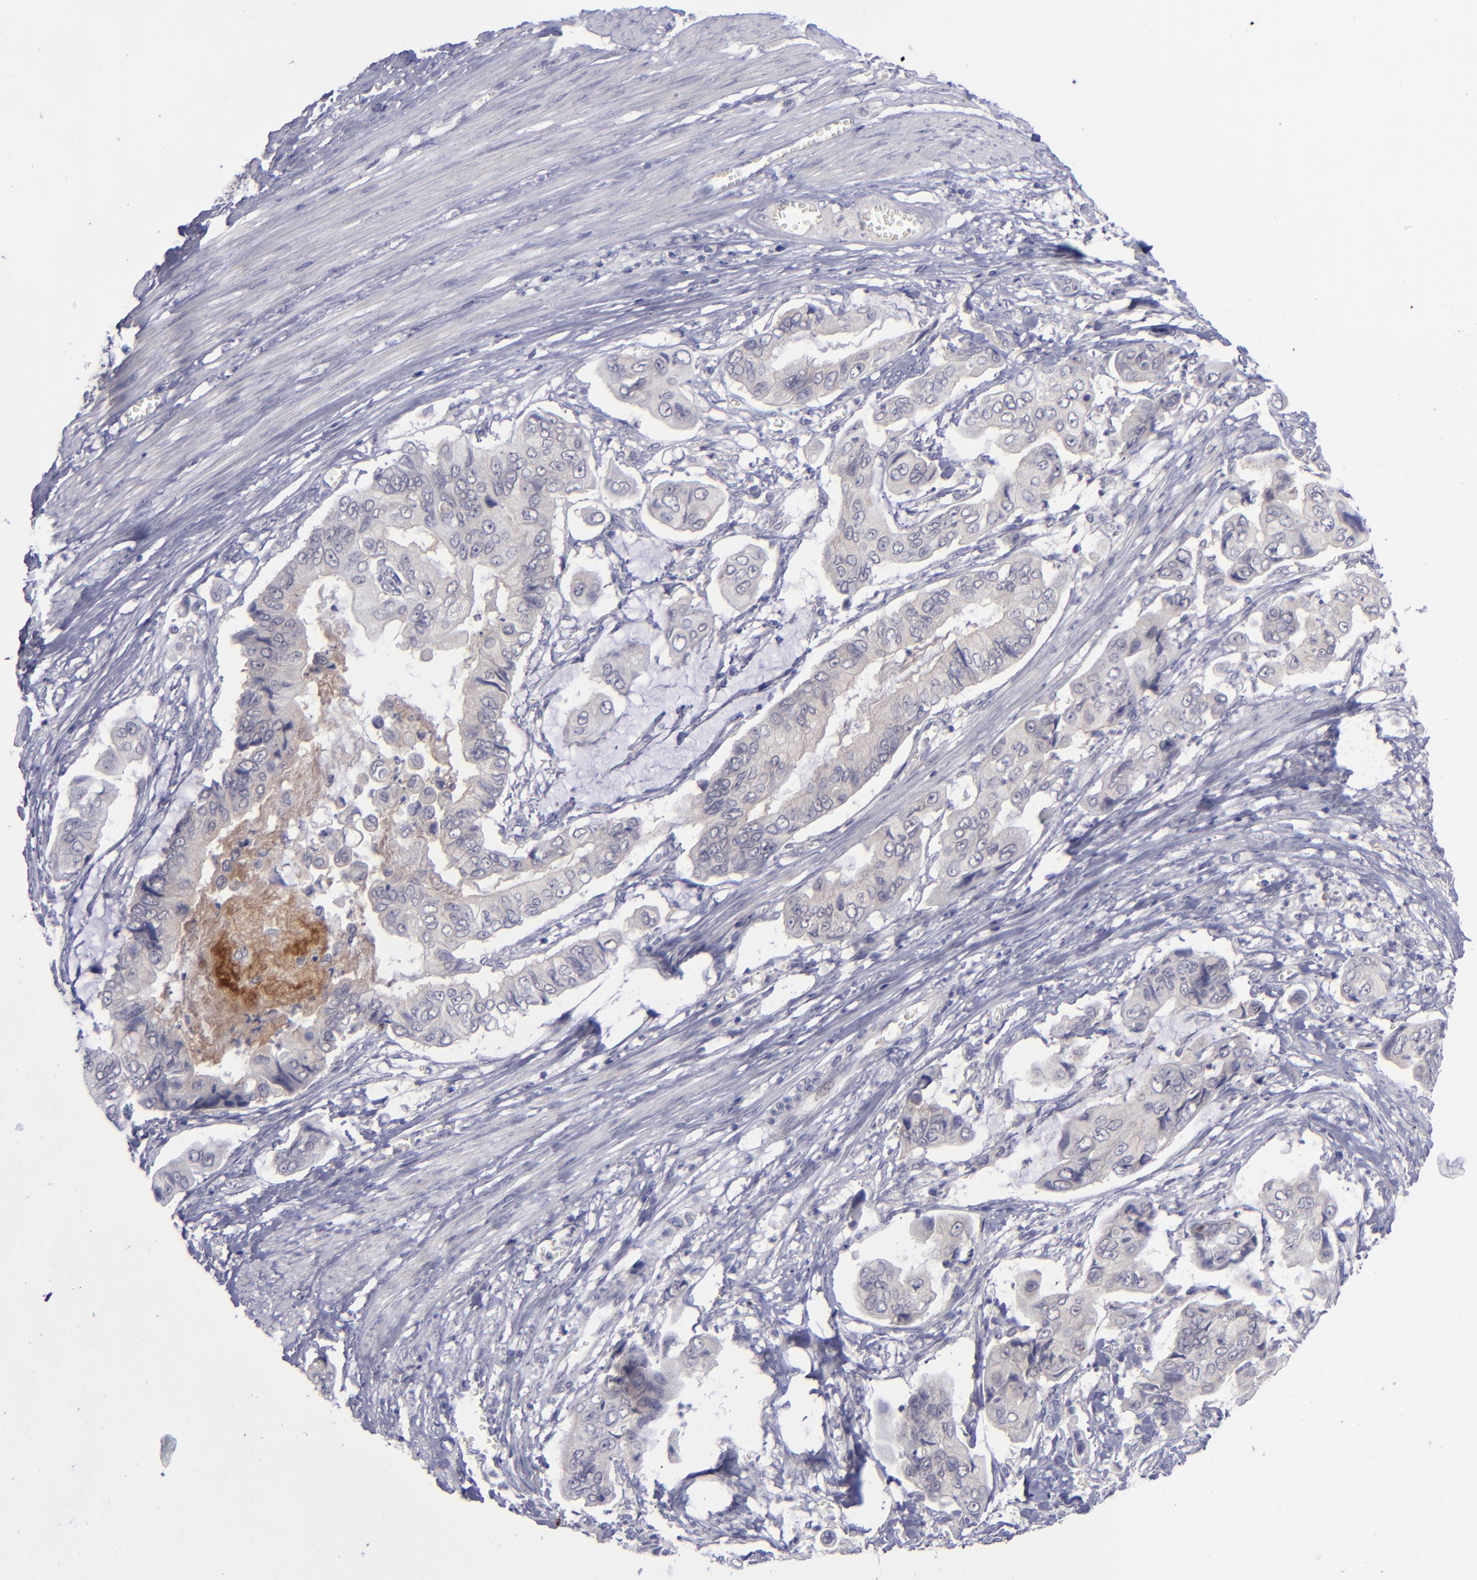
{"staining": {"intensity": "moderate", "quantity": "<25%", "location": "cytoplasmic/membranous"}, "tissue": "stomach cancer", "cell_type": "Tumor cells", "image_type": "cancer", "snomed": [{"axis": "morphology", "description": "Adenocarcinoma, NOS"}, {"axis": "topography", "description": "Stomach, upper"}], "caption": "This image displays immunohistochemistry (IHC) staining of adenocarcinoma (stomach), with low moderate cytoplasmic/membranous staining in about <25% of tumor cells.", "gene": "EVPL", "patient": {"sex": "male", "age": 80}}